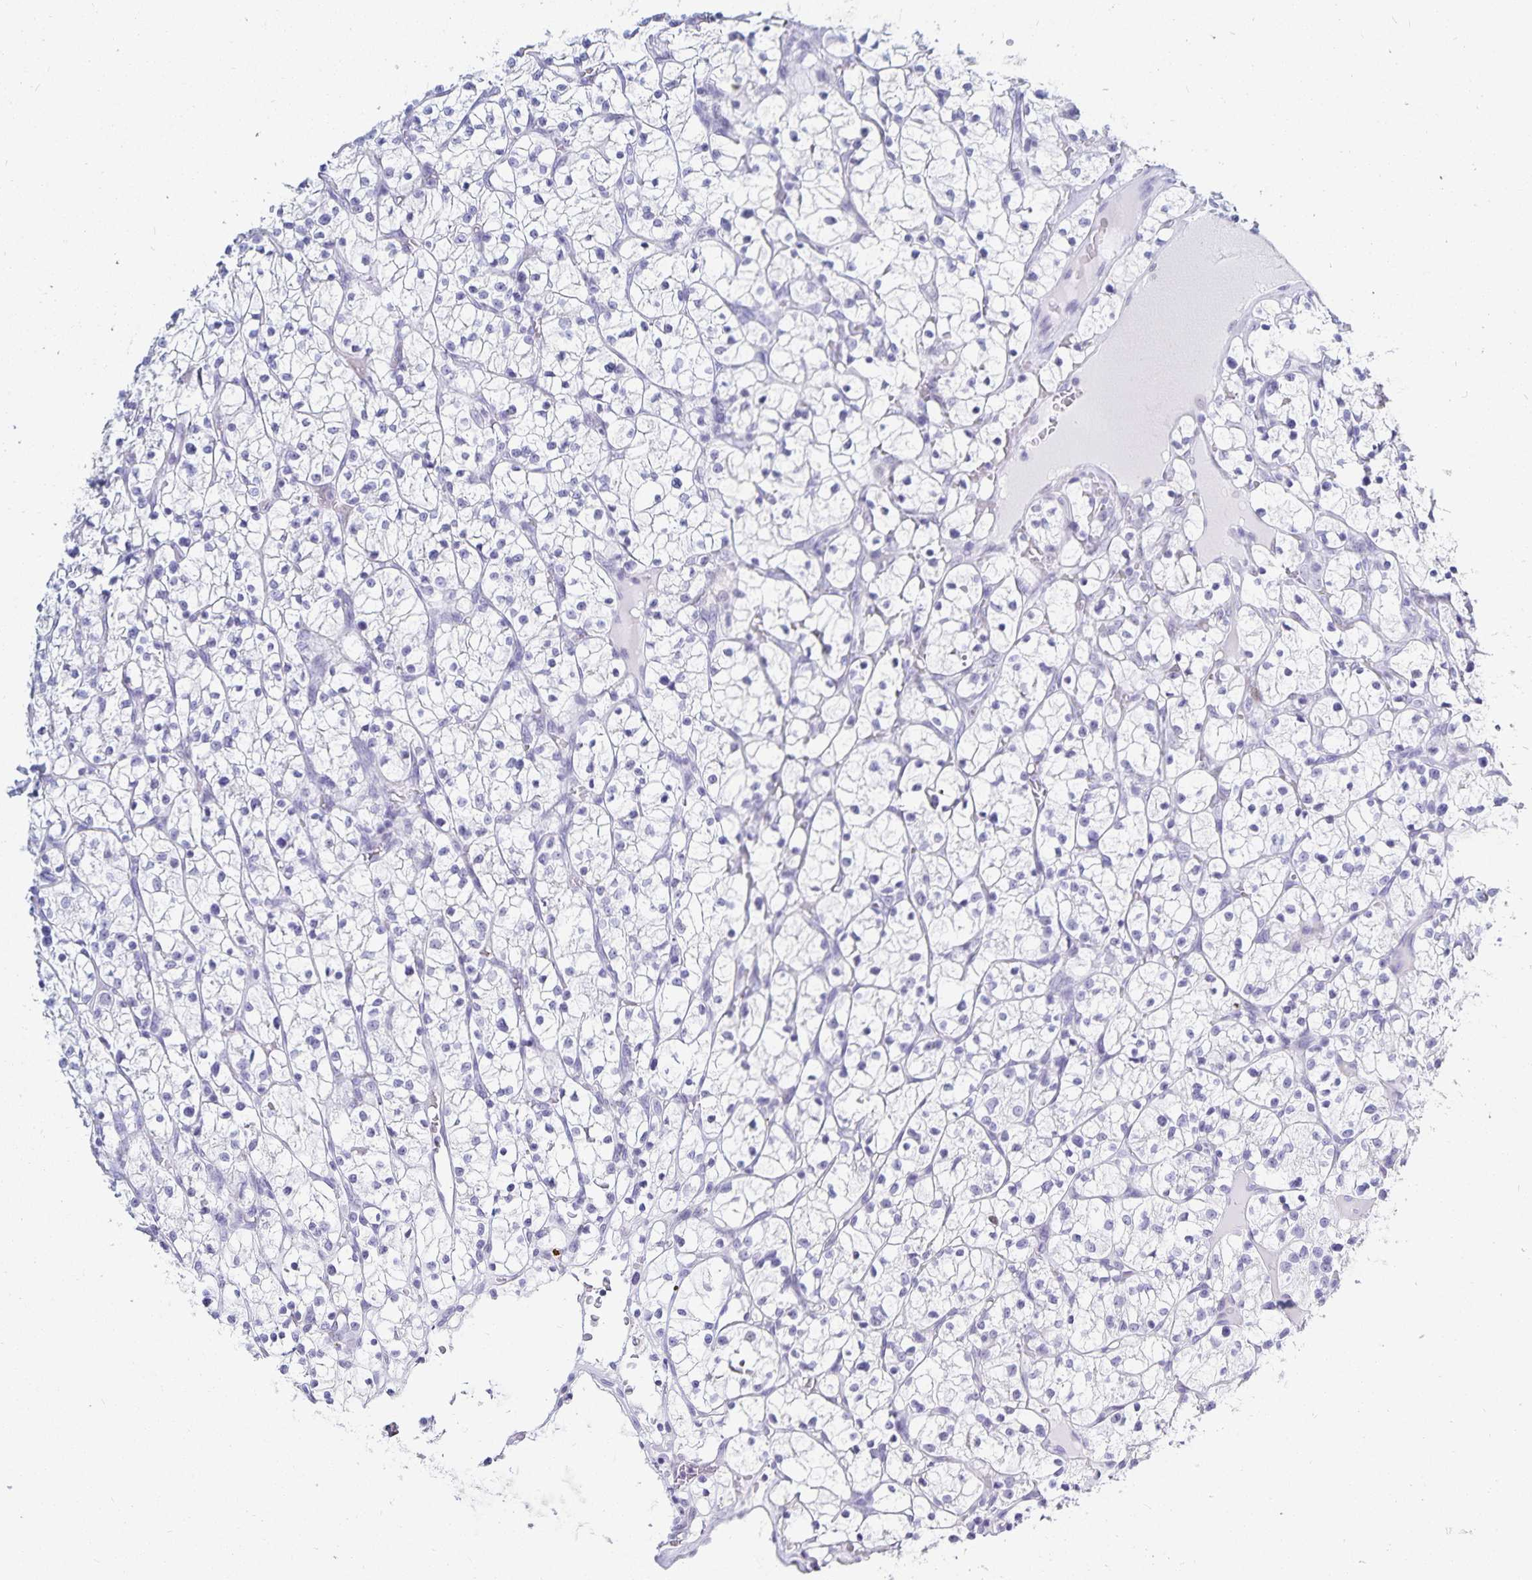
{"staining": {"intensity": "negative", "quantity": "none", "location": "none"}, "tissue": "renal cancer", "cell_type": "Tumor cells", "image_type": "cancer", "snomed": [{"axis": "morphology", "description": "Adenocarcinoma, NOS"}, {"axis": "topography", "description": "Kidney"}], "caption": "Immunohistochemistry (IHC) image of renal adenocarcinoma stained for a protein (brown), which shows no staining in tumor cells.", "gene": "HMGB3", "patient": {"sex": "female", "age": 64}}